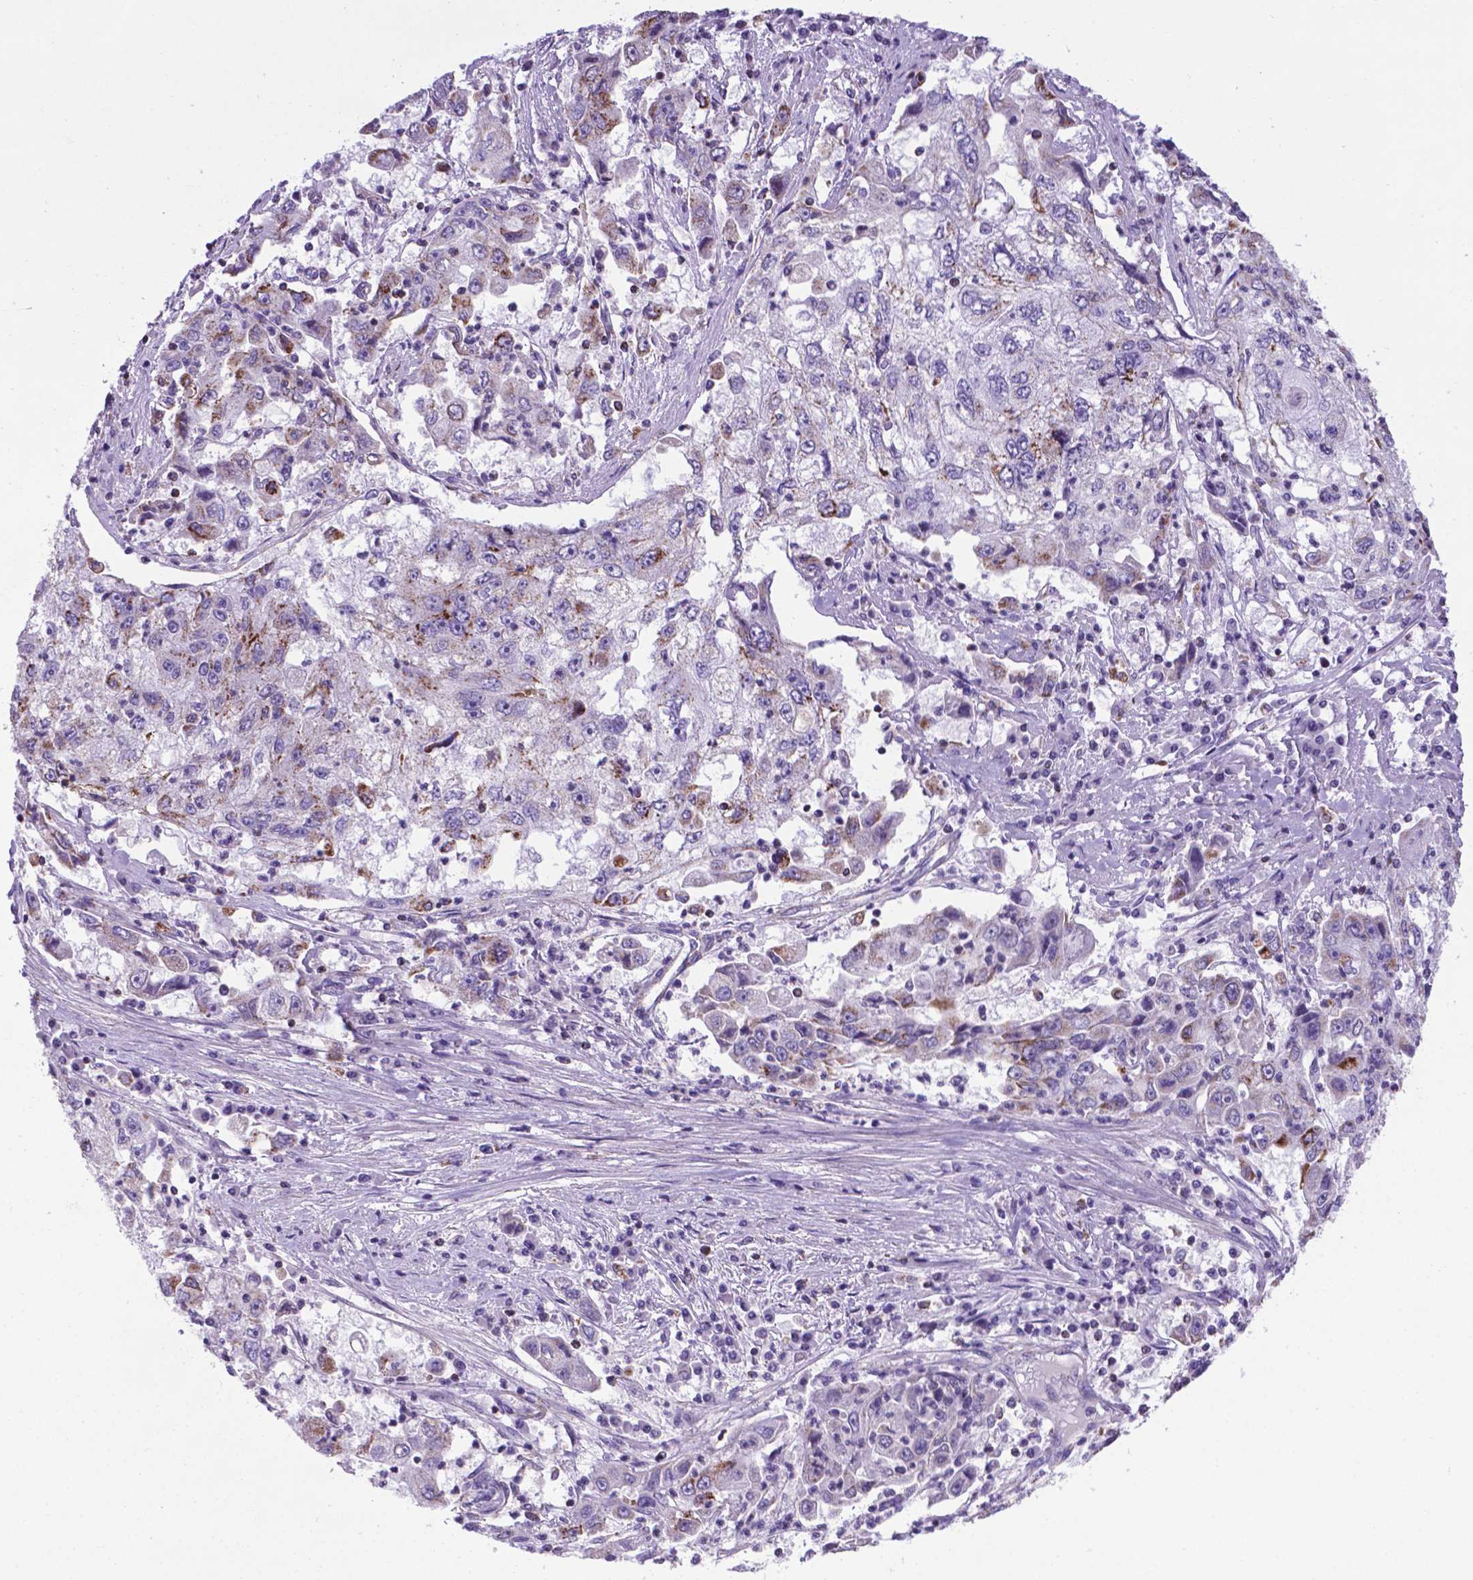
{"staining": {"intensity": "strong", "quantity": "<25%", "location": "cytoplasmic/membranous"}, "tissue": "cervical cancer", "cell_type": "Tumor cells", "image_type": "cancer", "snomed": [{"axis": "morphology", "description": "Squamous cell carcinoma, NOS"}, {"axis": "topography", "description": "Cervix"}], "caption": "A brown stain shows strong cytoplasmic/membranous positivity of a protein in human cervical squamous cell carcinoma tumor cells.", "gene": "POU3F3", "patient": {"sex": "female", "age": 36}}